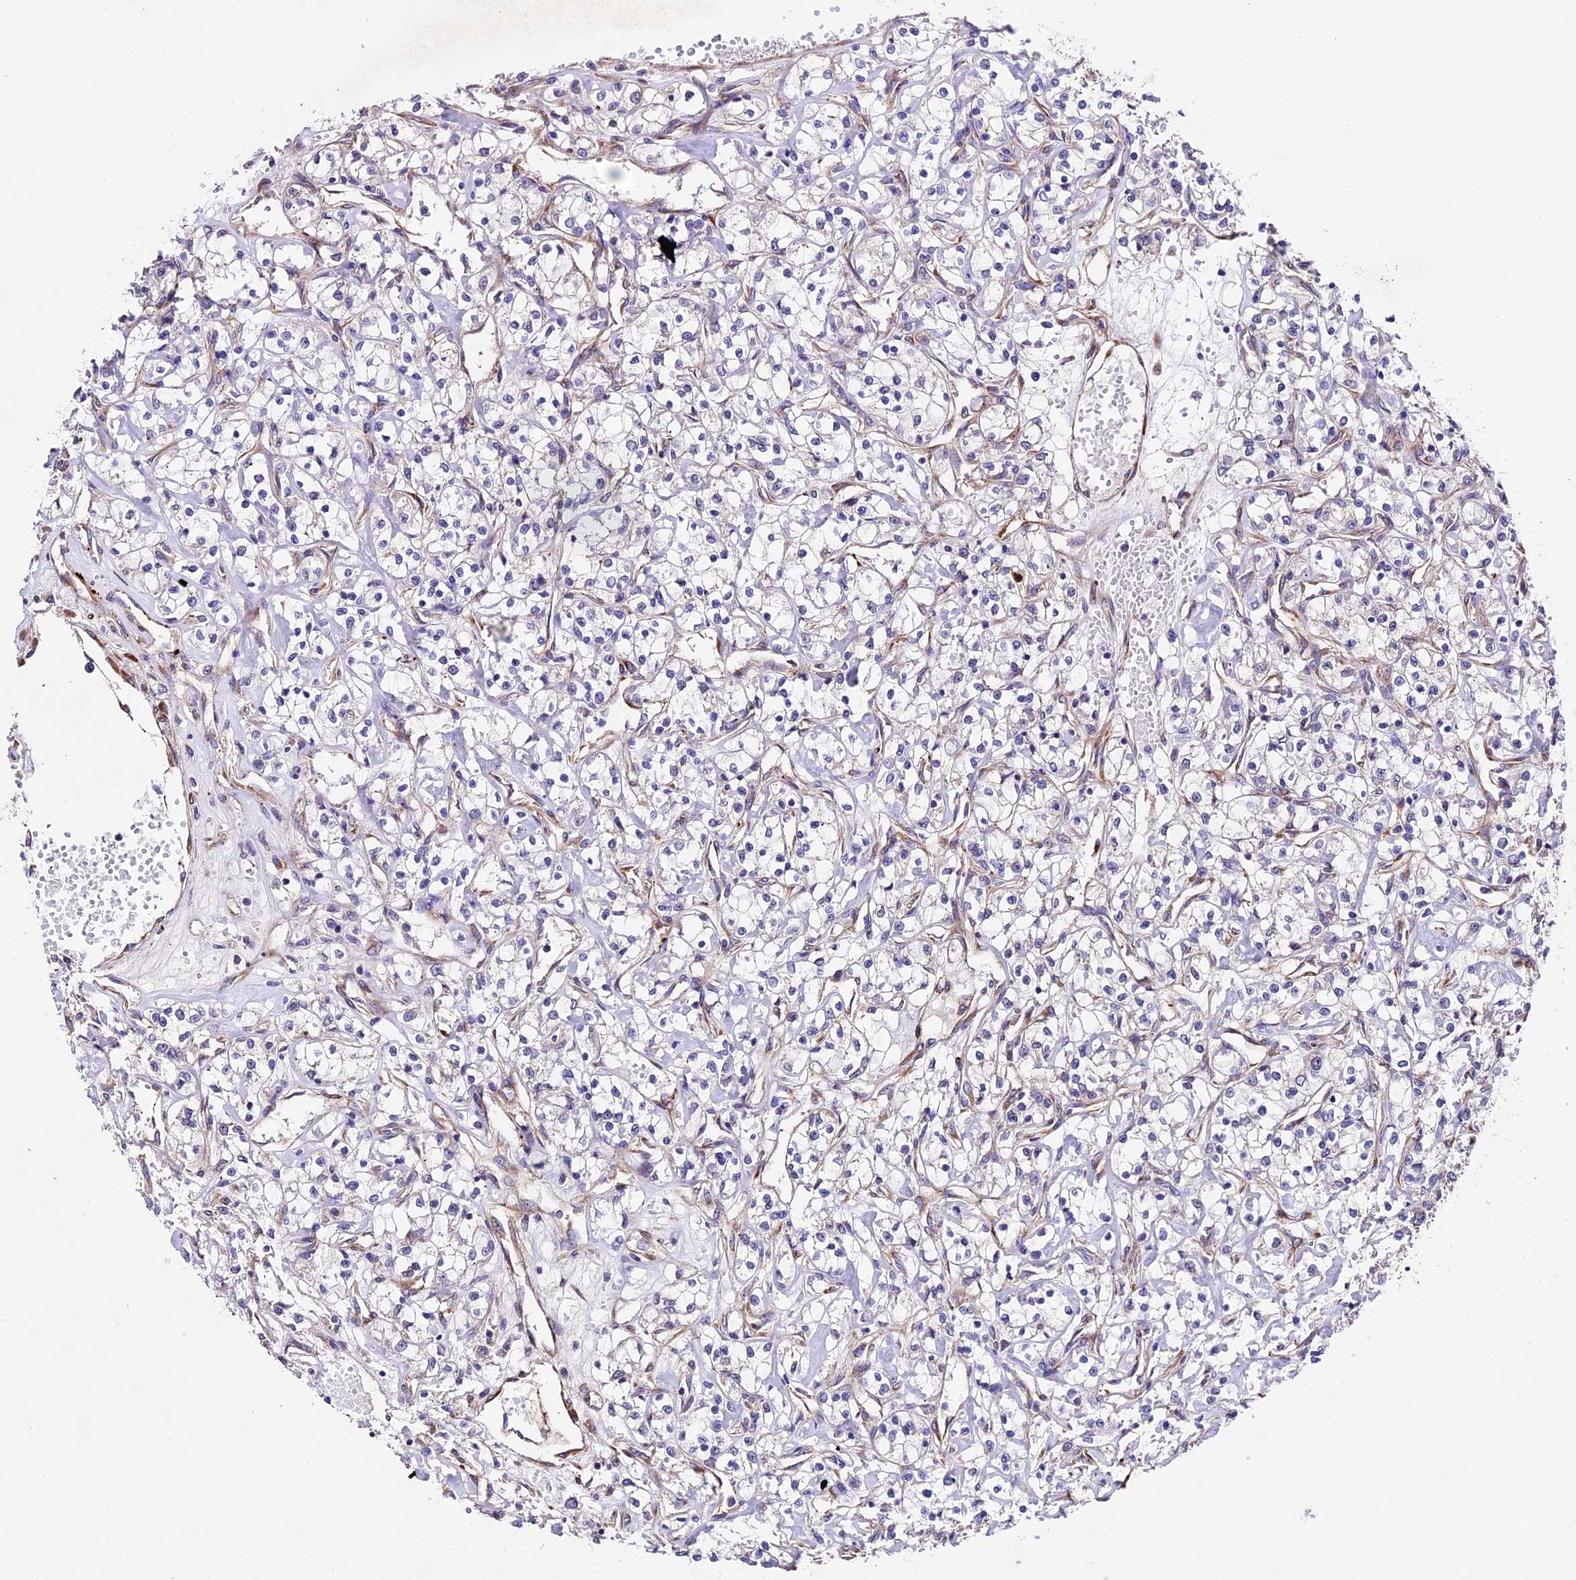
{"staining": {"intensity": "moderate", "quantity": "25%-75%", "location": "cytoplasmic/membranous"}, "tissue": "renal cancer", "cell_type": "Tumor cells", "image_type": "cancer", "snomed": [{"axis": "morphology", "description": "Adenocarcinoma, NOS"}, {"axis": "topography", "description": "Kidney"}], "caption": "About 25%-75% of tumor cells in renal cancer display moderate cytoplasmic/membranous protein expression as visualized by brown immunohistochemical staining.", "gene": "LSM7", "patient": {"sex": "female", "age": 59}}